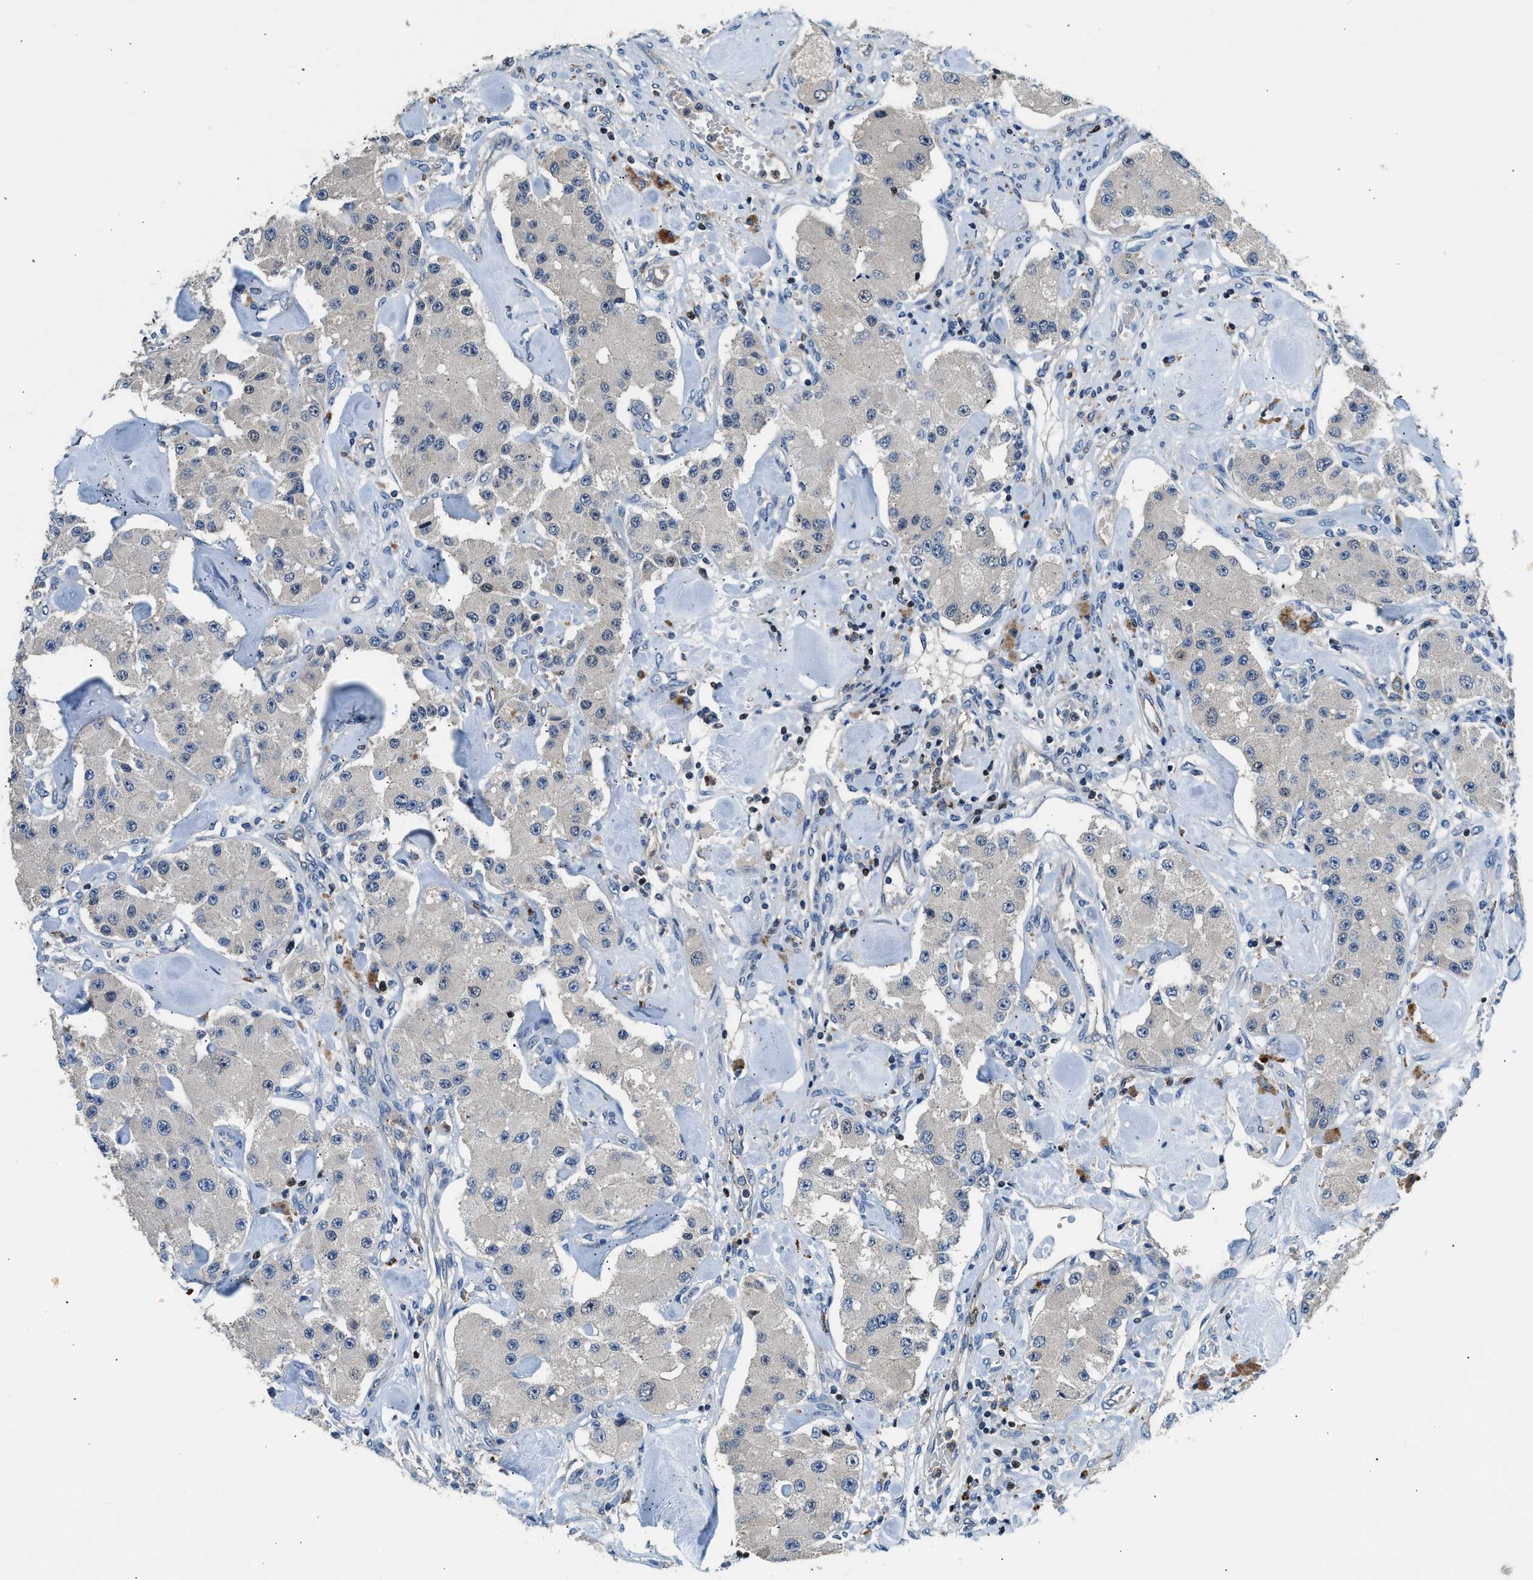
{"staining": {"intensity": "negative", "quantity": "none", "location": "none"}, "tissue": "carcinoid", "cell_type": "Tumor cells", "image_type": "cancer", "snomed": [{"axis": "morphology", "description": "Carcinoid, malignant, NOS"}, {"axis": "topography", "description": "Pancreas"}], "caption": "Tumor cells are negative for brown protein staining in carcinoid.", "gene": "TOX", "patient": {"sex": "male", "age": 41}}